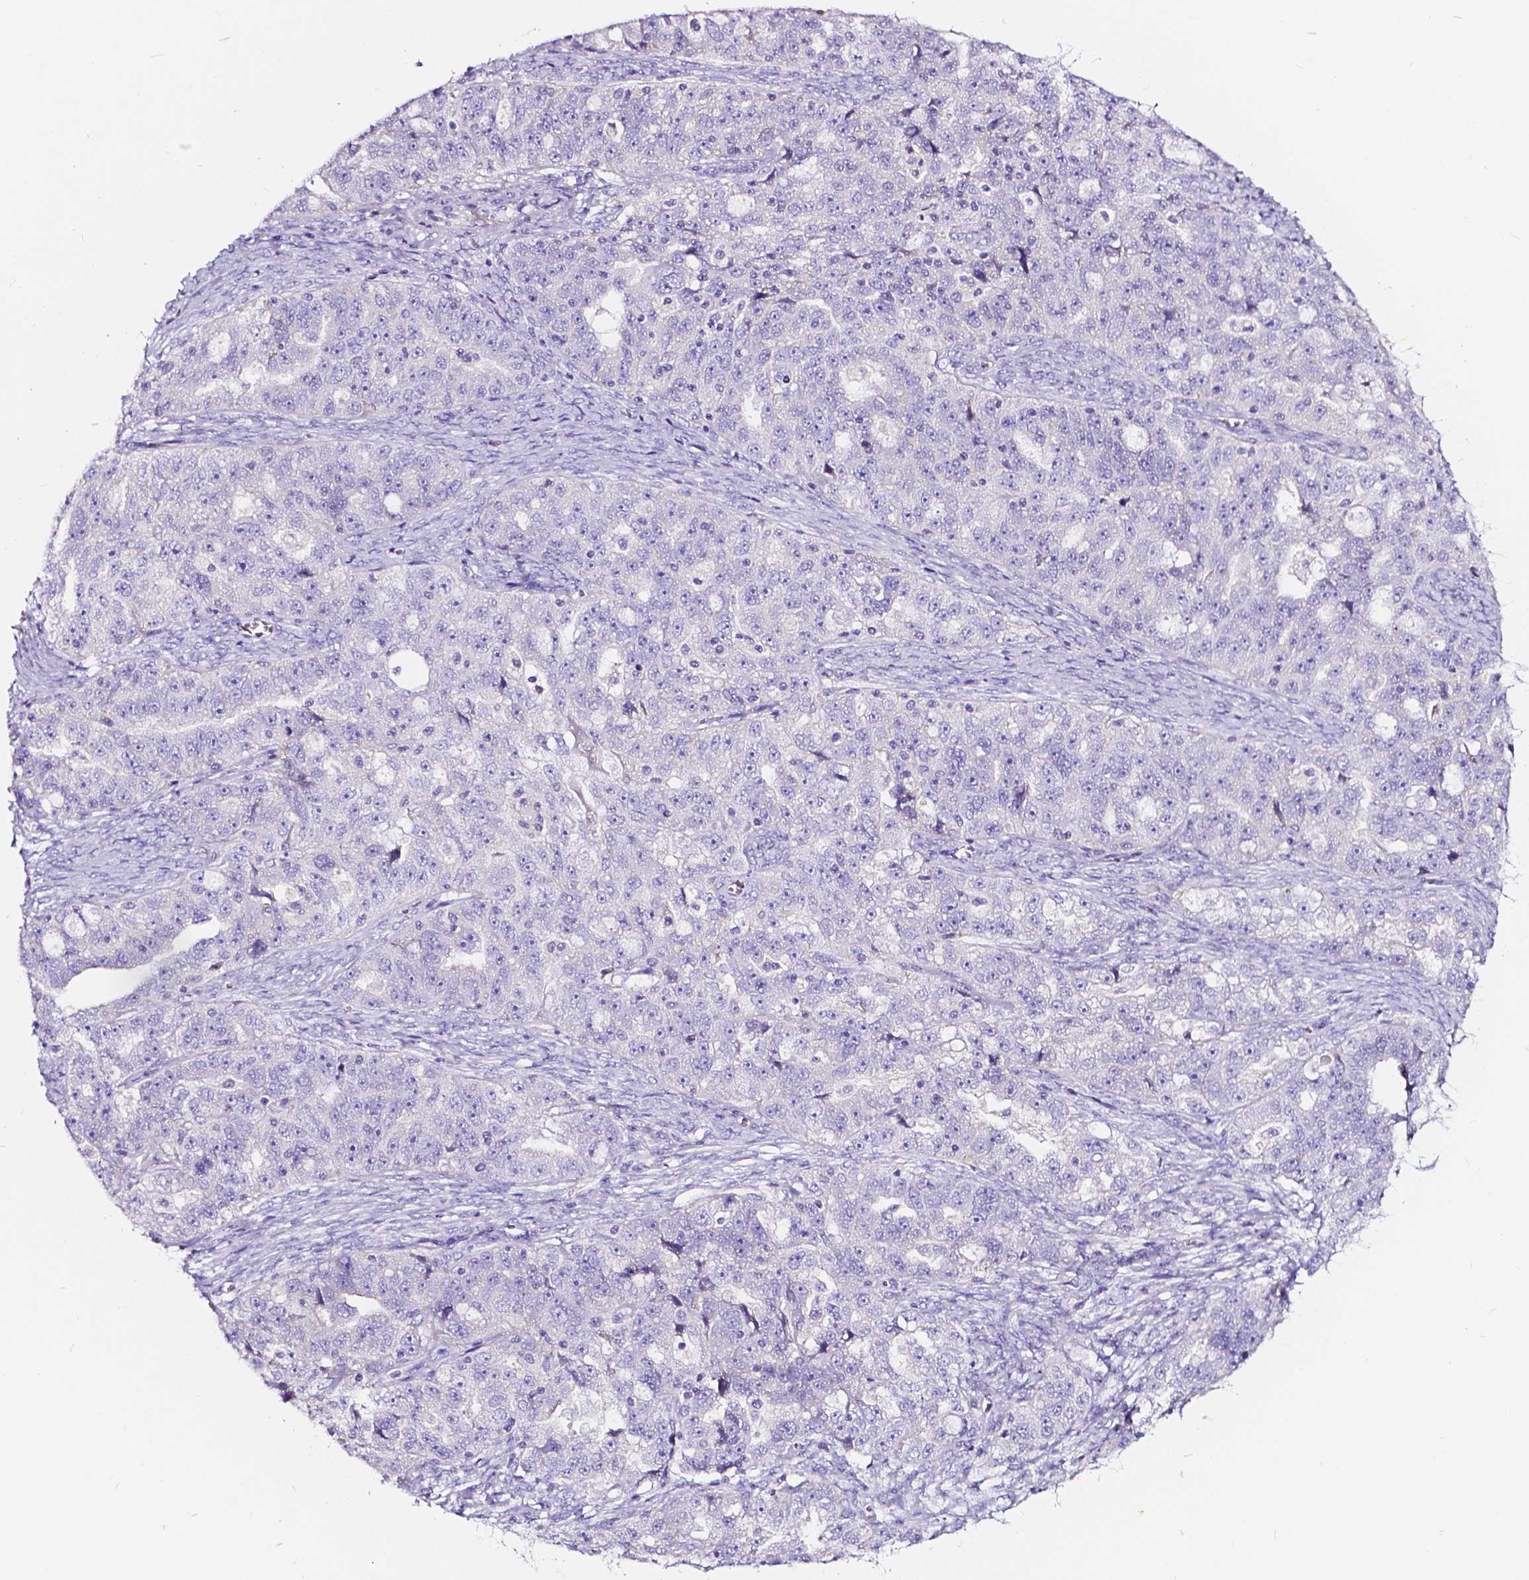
{"staining": {"intensity": "negative", "quantity": "none", "location": "none"}, "tissue": "ovarian cancer", "cell_type": "Tumor cells", "image_type": "cancer", "snomed": [{"axis": "morphology", "description": "Cystadenocarcinoma, serous, NOS"}, {"axis": "topography", "description": "Ovary"}], "caption": "High magnification brightfield microscopy of ovarian cancer (serous cystadenocarcinoma) stained with DAB (brown) and counterstained with hematoxylin (blue): tumor cells show no significant staining. (DAB immunohistochemistry with hematoxylin counter stain).", "gene": "CLSTN2", "patient": {"sex": "female", "age": 51}}